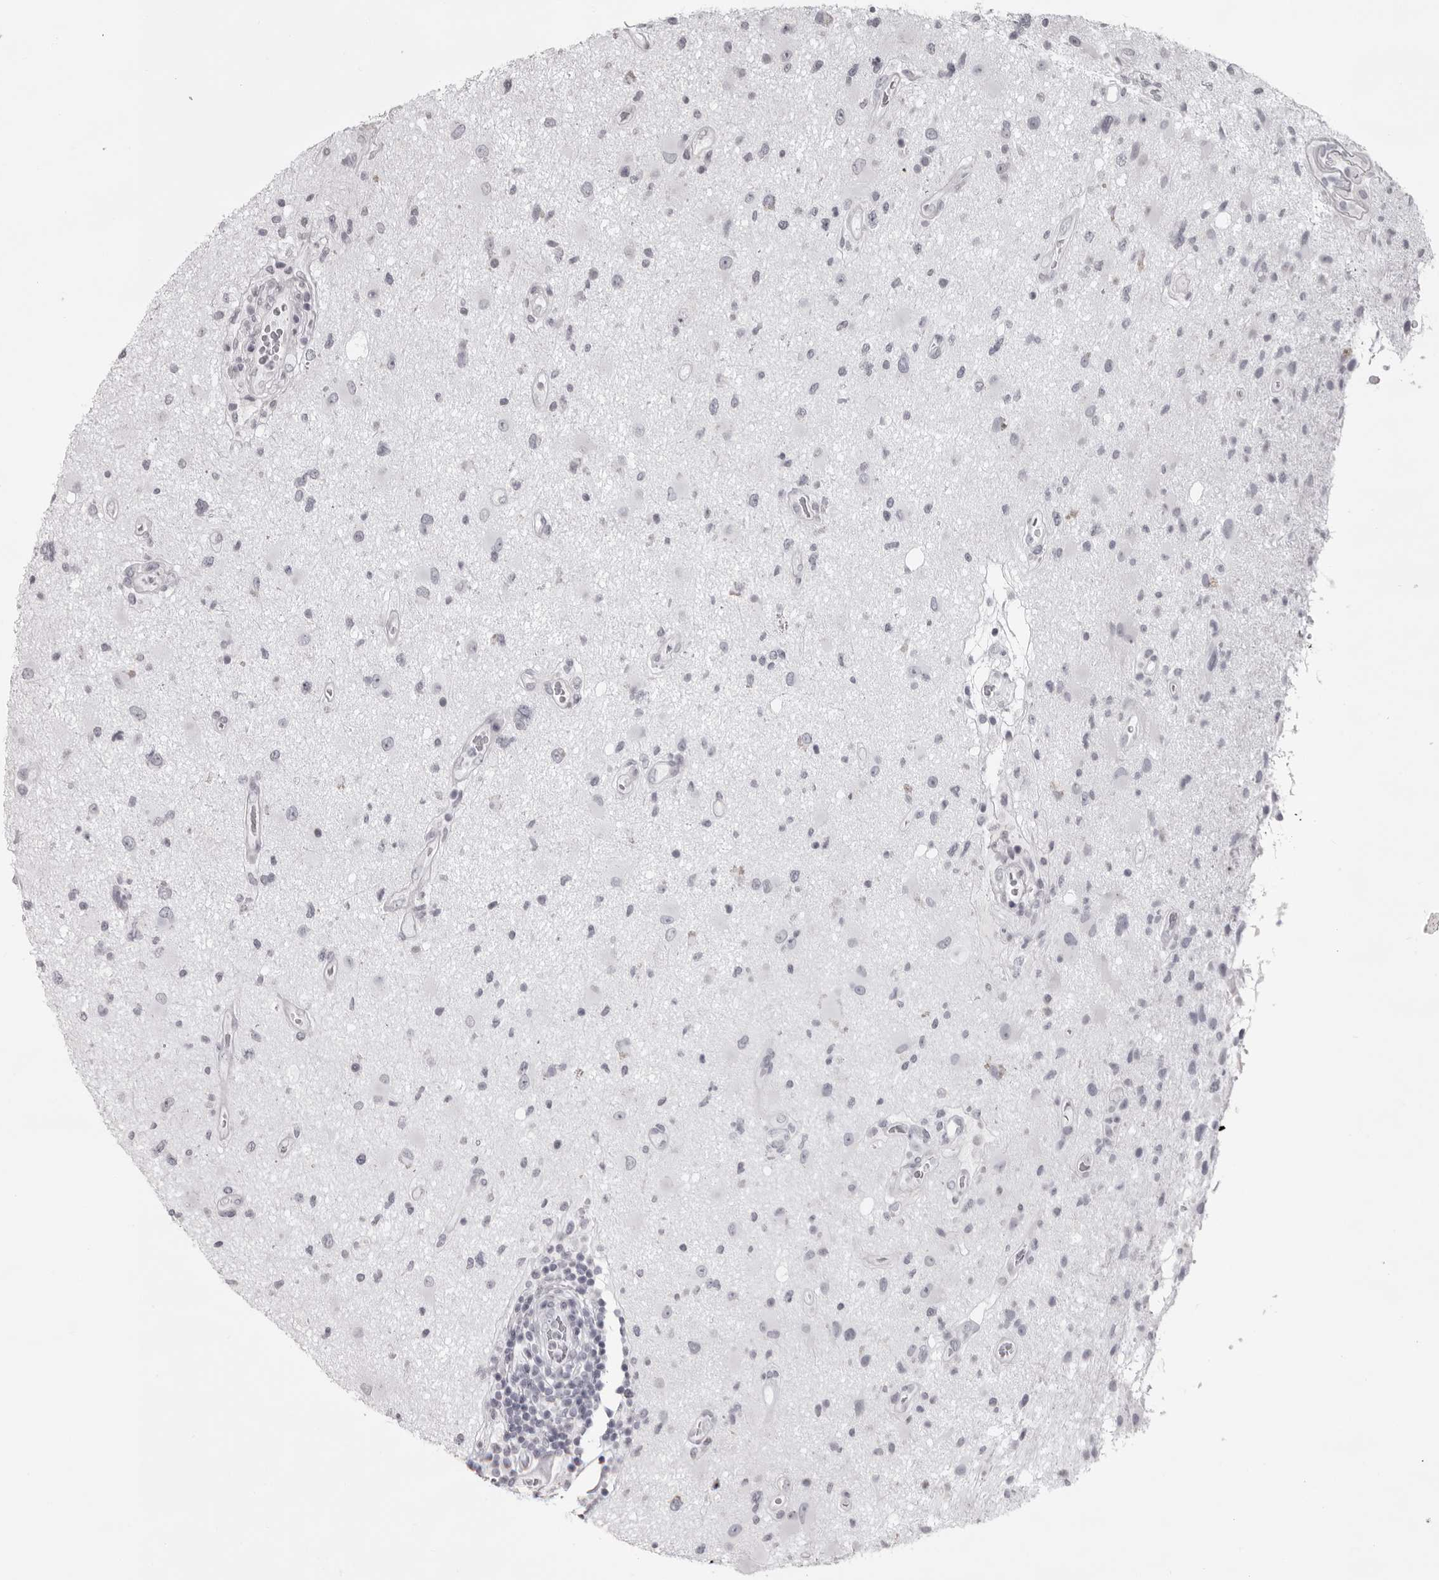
{"staining": {"intensity": "negative", "quantity": "none", "location": "none"}, "tissue": "glioma", "cell_type": "Tumor cells", "image_type": "cancer", "snomed": [{"axis": "morphology", "description": "Glioma, malignant, High grade"}, {"axis": "topography", "description": "Brain"}], "caption": "Tumor cells show no significant expression in glioma. (DAB (3,3'-diaminobenzidine) IHC visualized using brightfield microscopy, high magnification).", "gene": "NUDT18", "patient": {"sex": "male", "age": 33}}